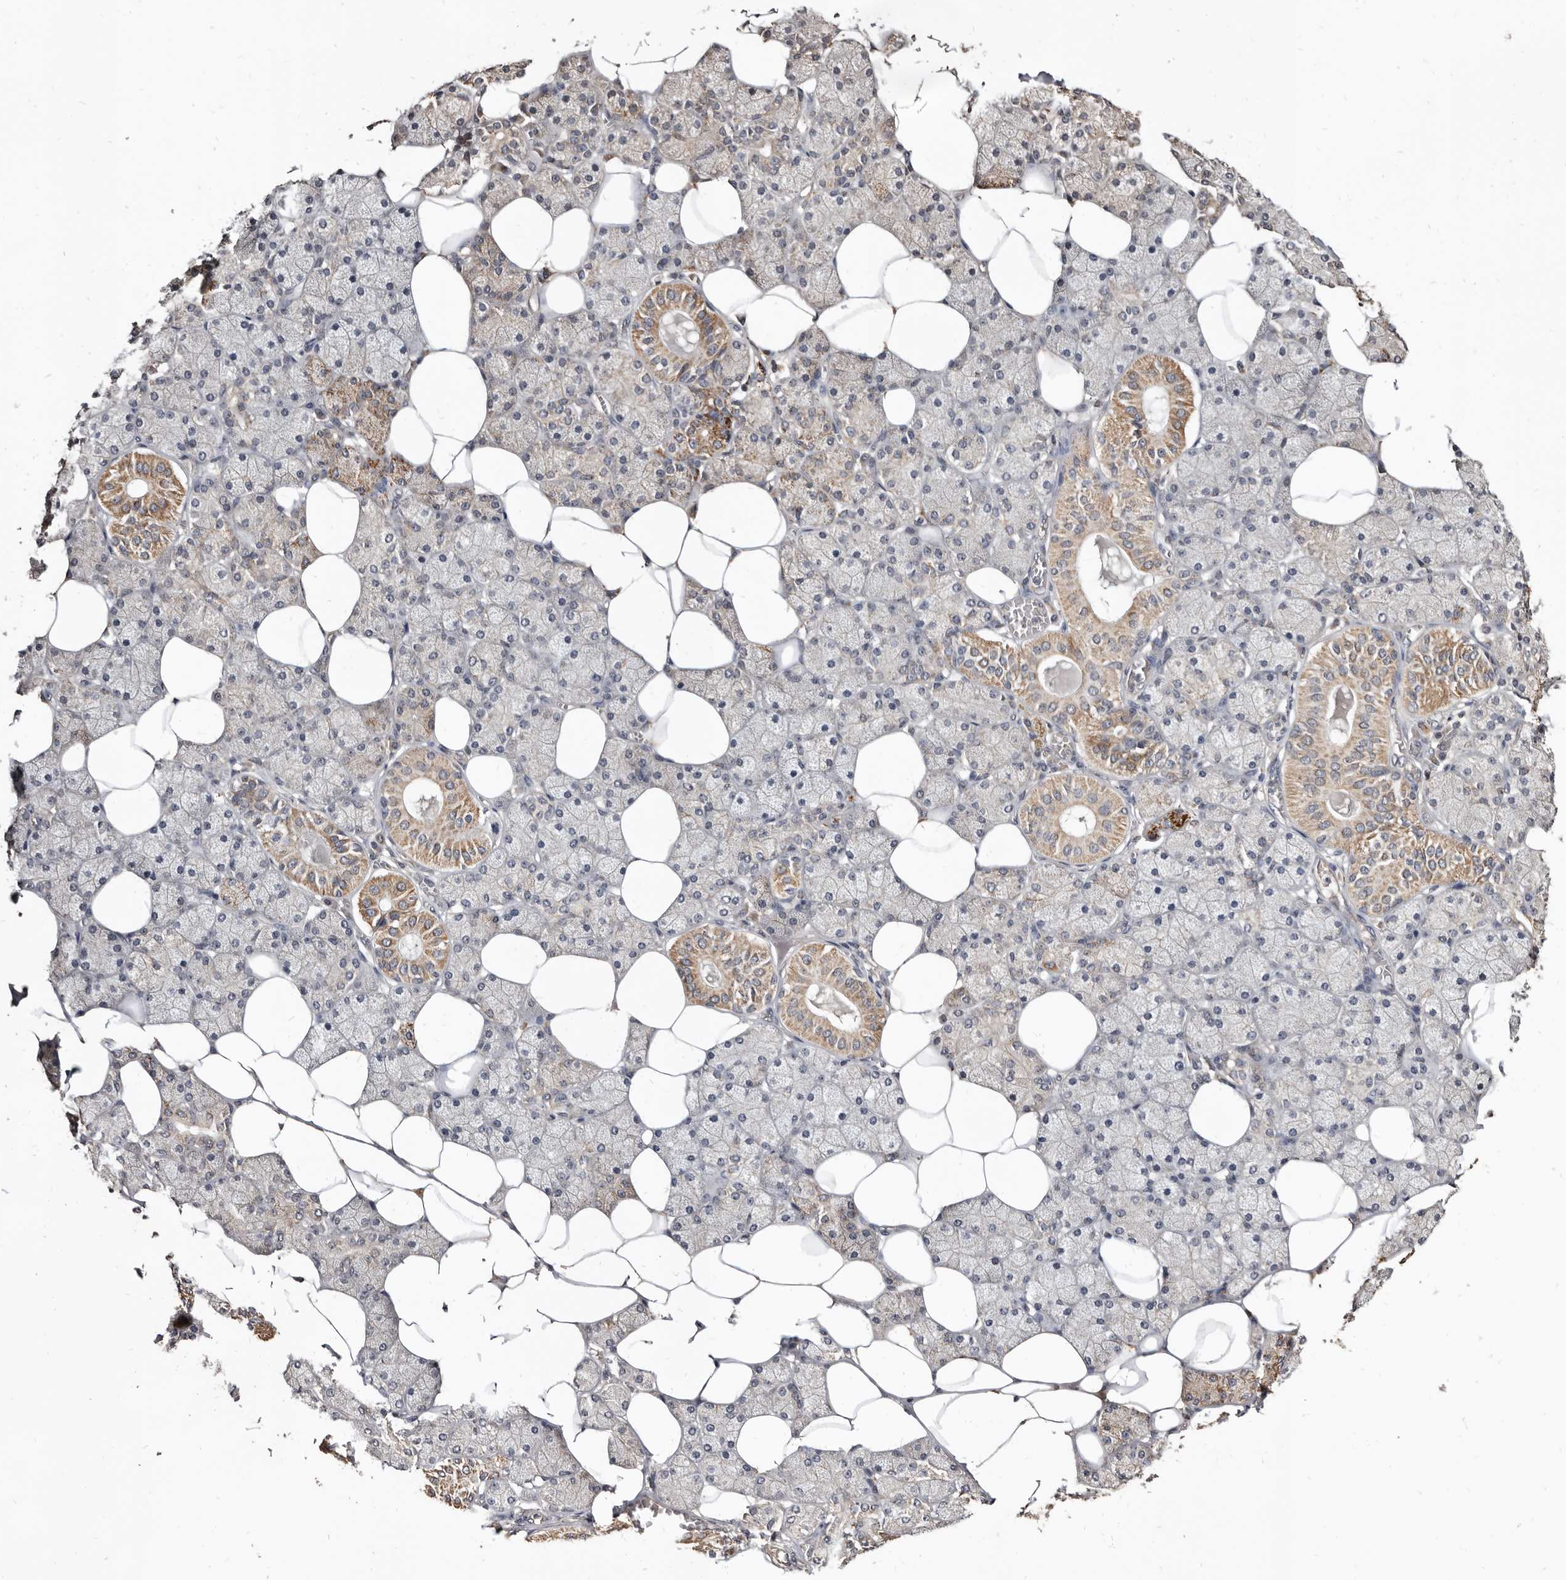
{"staining": {"intensity": "moderate", "quantity": "25%-75%", "location": "cytoplasmic/membranous"}, "tissue": "salivary gland", "cell_type": "Glandular cells", "image_type": "normal", "snomed": [{"axis": "morphology", "description": "Normal tissue, NOS"}, {"axis": "topography", "description": "Salivary gland"}], "caption": "Immunohistochemistry (IHC) image of unremarkable human salivary gland stained for a protein (brown), which demonstrates medium levels of moderate cytoplasmic/membranous expression in about 25%-75% of glandular cells.", "gene": "AKAP7", "patient": {"sex": "female", "age": 33}}